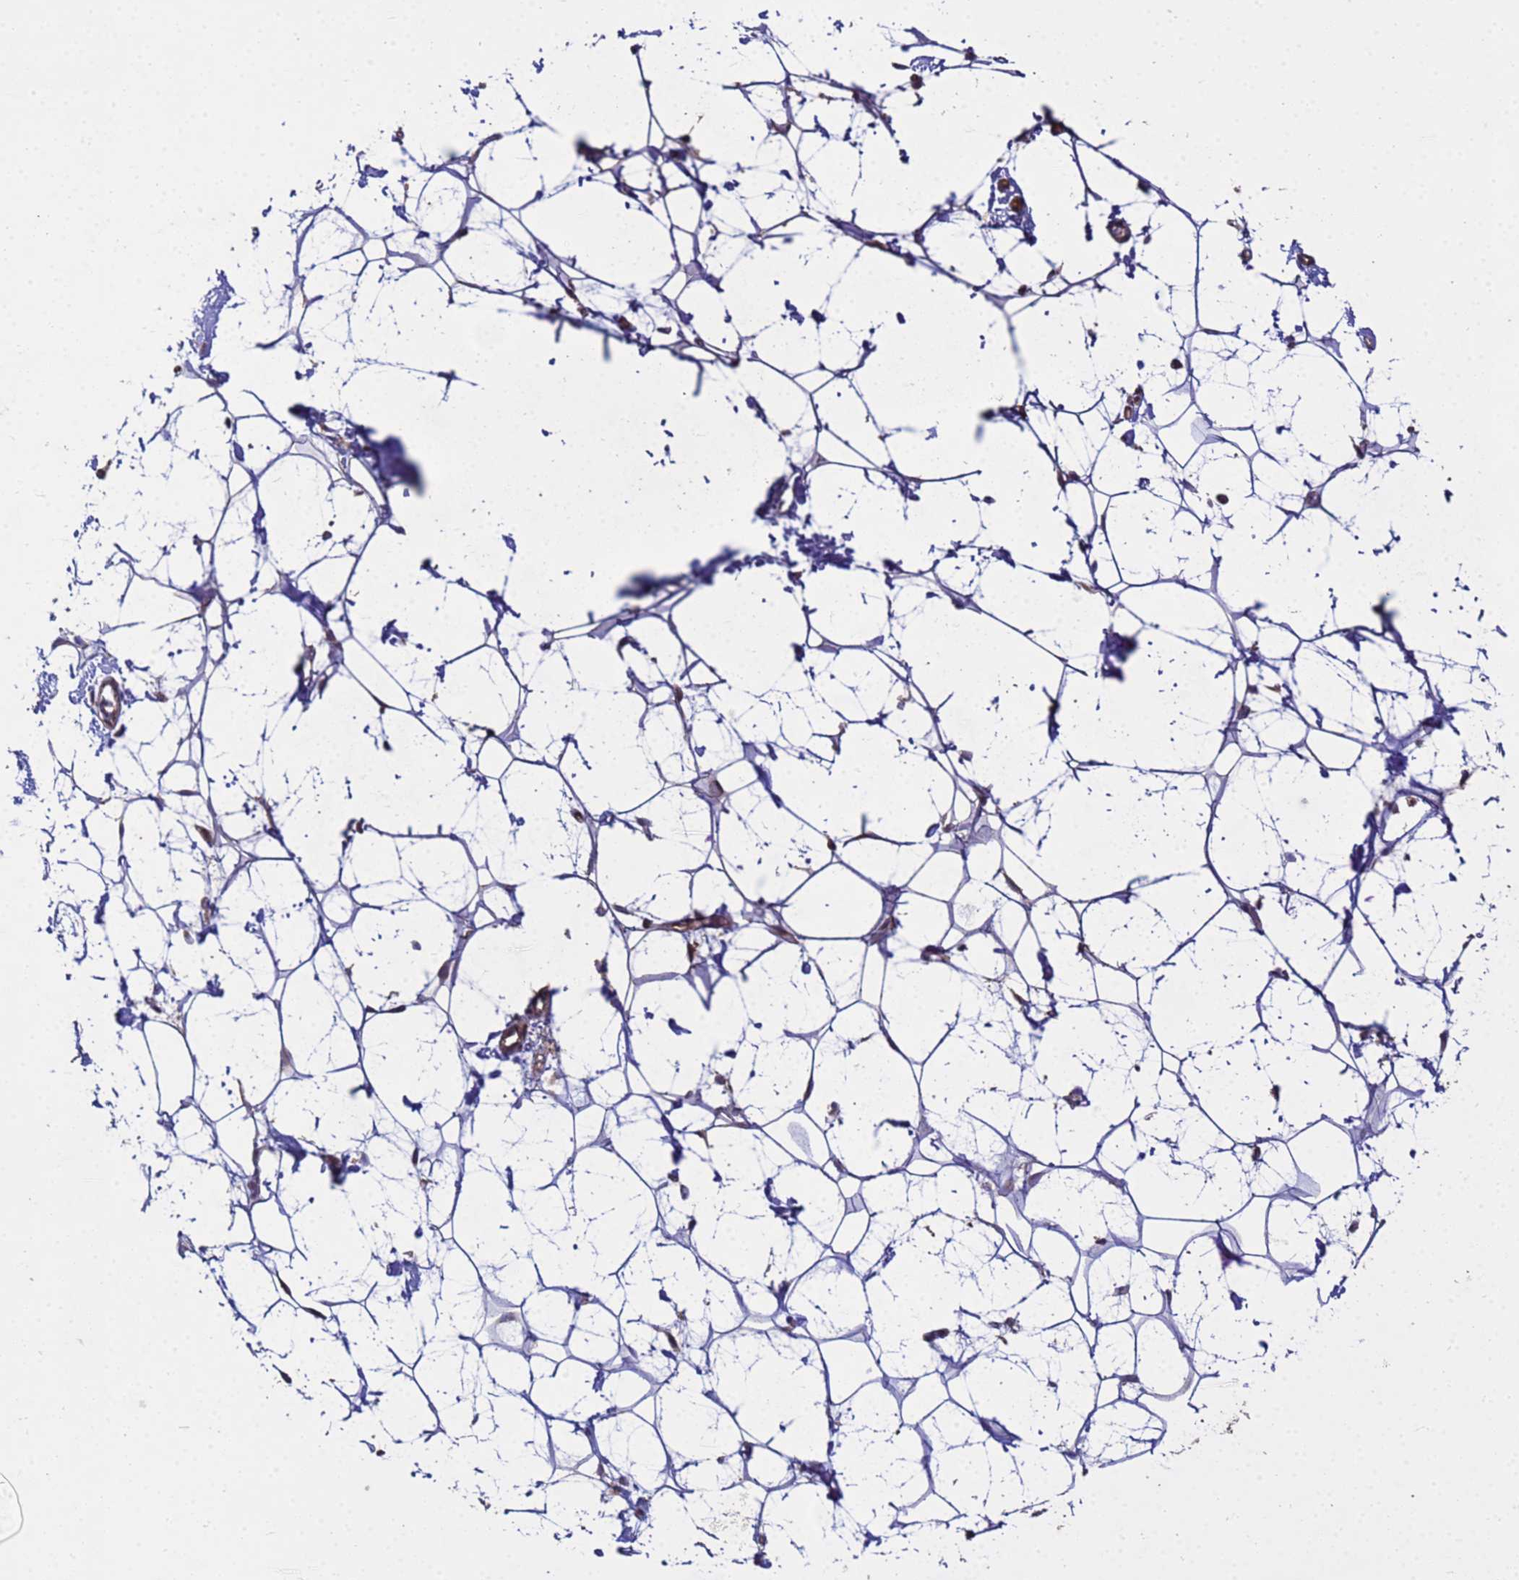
{"staining": {"intensity": "weak", "quantity": "<25%", "location": "cytoplasmic/membranous"}, "tissue": "adipose tissue", "cell_type": "Adipocytes", "image_type": "normal", "snomed": [{"axis": "morphology", "description": "Normal tissue, NOS"}, {"axis": "topography", "description": "Breast"}], "caption": "A histopathology image of human adipose tissue is negative for staining in adipocytes. (Stains: DAB (3,3'-diaminobenzidine) IHC with hematoxylin counter stain, Microscopy: brightfield microscopy at high magnification).", "gene": "P2RX7", "patient": {"sex": "female", "age": 26}}